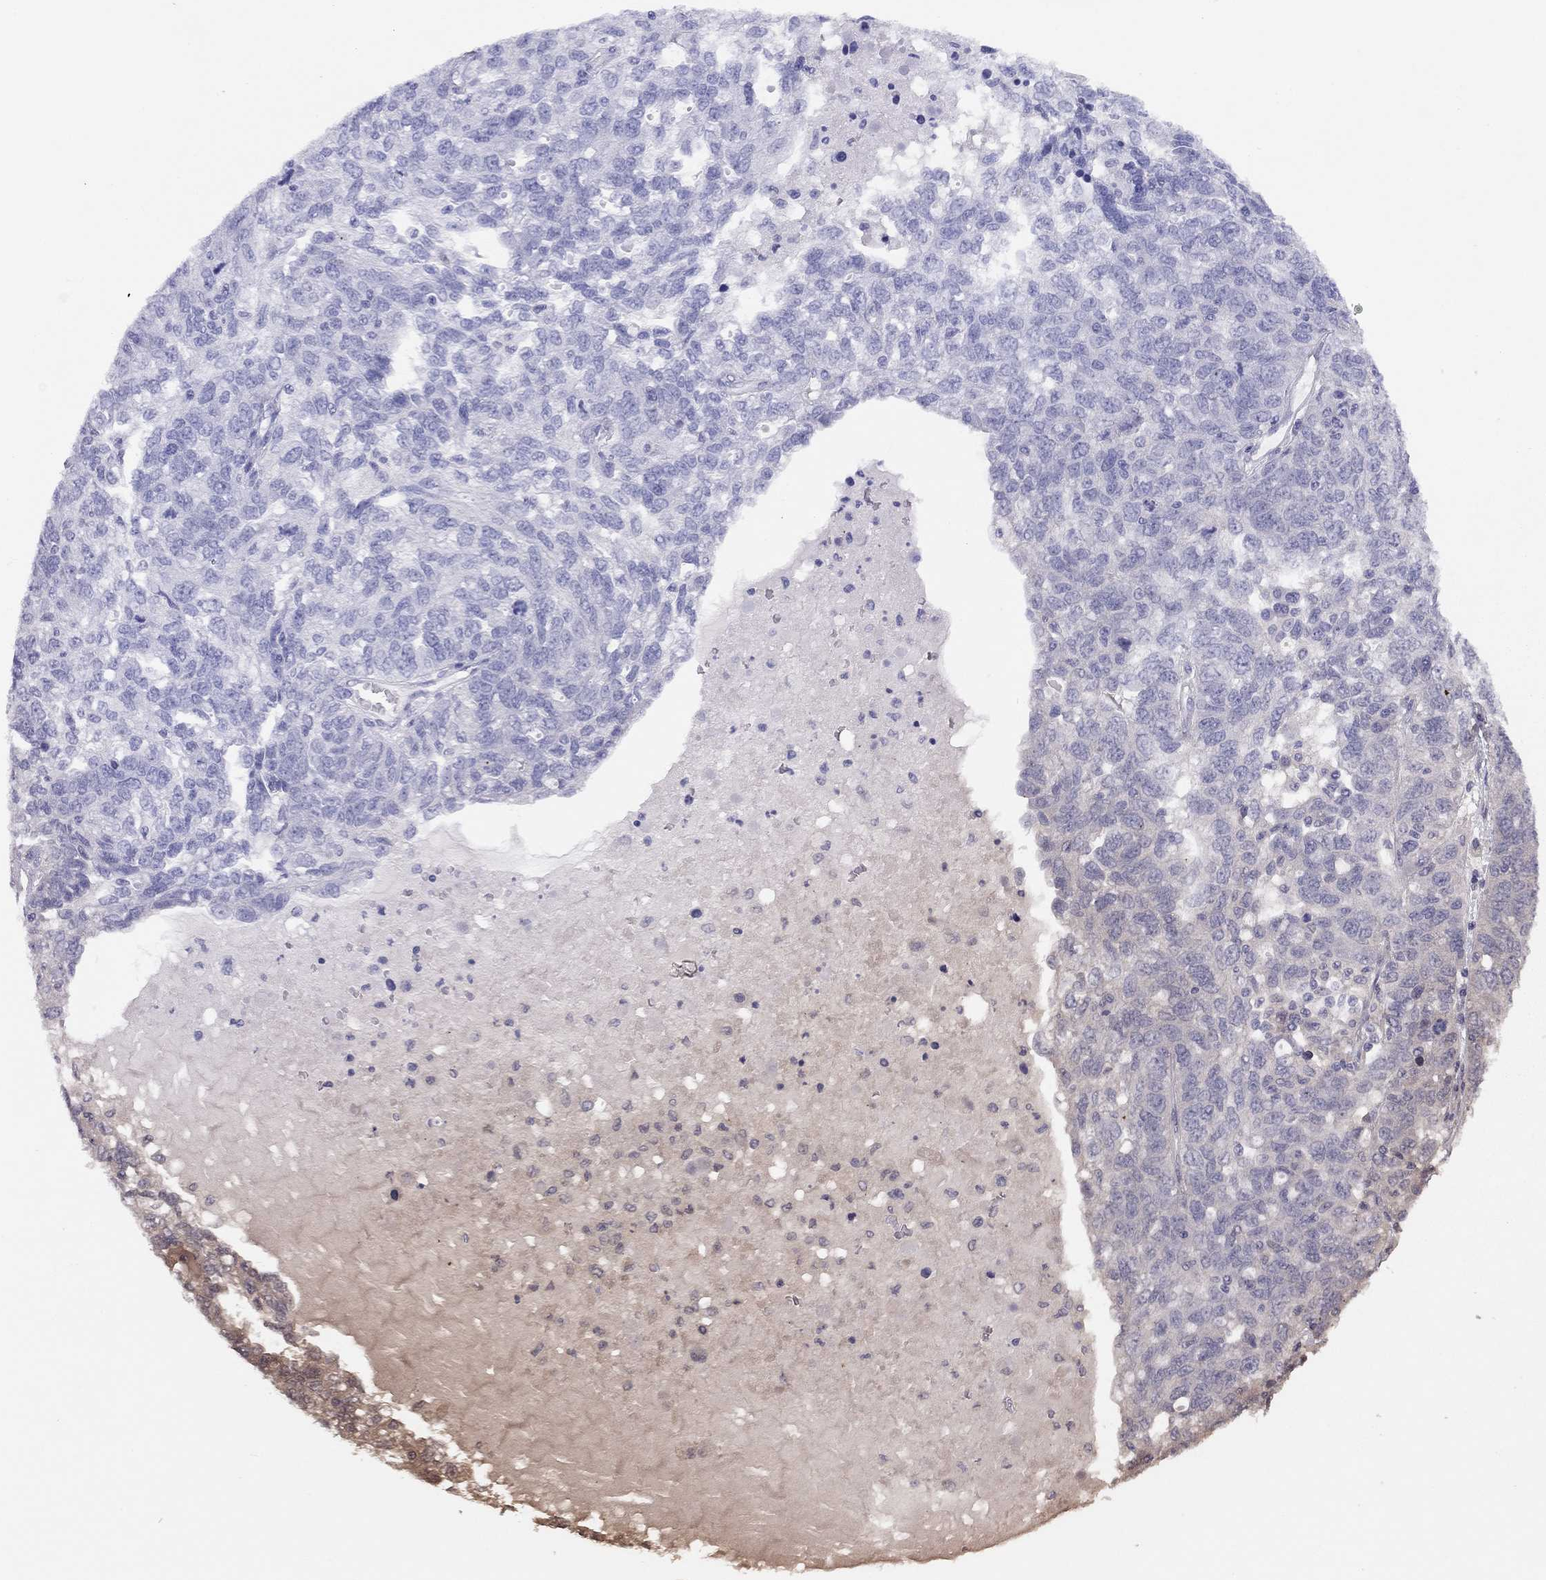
{"staining": {"intensity": "negative", "quantity": "none", "location": "none"}, "tissue": "ovarian cancer", "cell_type": "Tumor cells", "image_type": "cancer", "snomed": [{"axis": "morphology", "description": "Cystadenocarcinoma, serous, NOS"}, {"axis": "topography", "description": "Ovary"}], "caption": "IHC histopathology image of neoplastic tissue: serous cystadenocarcinoma (ovarian) stained with DAB exhibits no significant protein expression in tumor cells.", "gene": "LRIT2", "patient": {"sex": "female", "age": 71}}